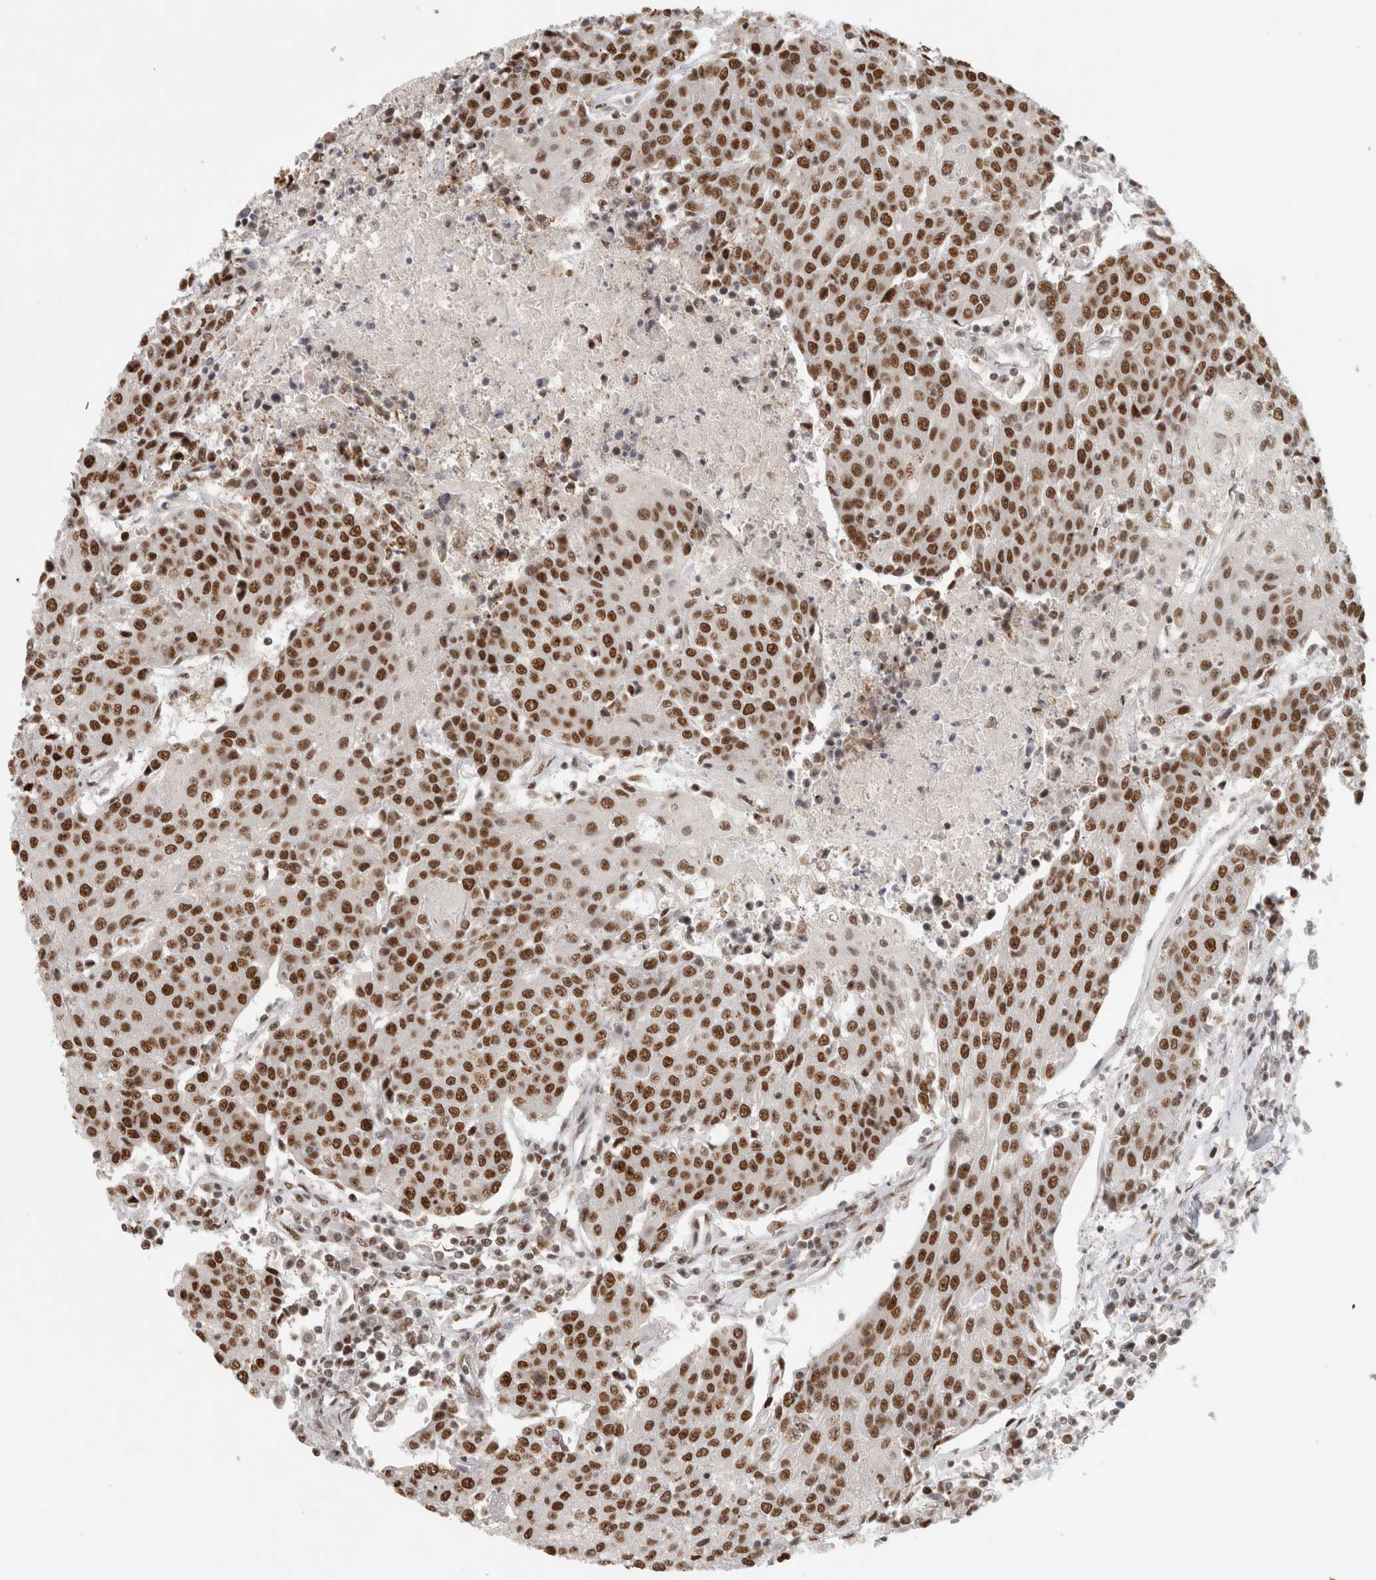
{"staining": {"intensity": "strong", "quantity": ">75%", "location": "nuclear"}, "tissue": "urothelial cancer", "cell_type": "Tumor cells", "image_type": "cancer", "snomed": [{"axis": "morphology", "description": "Urothelial carcinoma, High grade"}, {"axis": "topography", "description": "Urinary bladder"}], "caption": "There is high levels of strong nuclear positivity in tumor cells of high-grade urothelial carcinoma, as demonstrated by immunohistochemical staining (brown color).", "gene": "EBNA1BP2", "patient": {"sex": "female", "age": 85}}